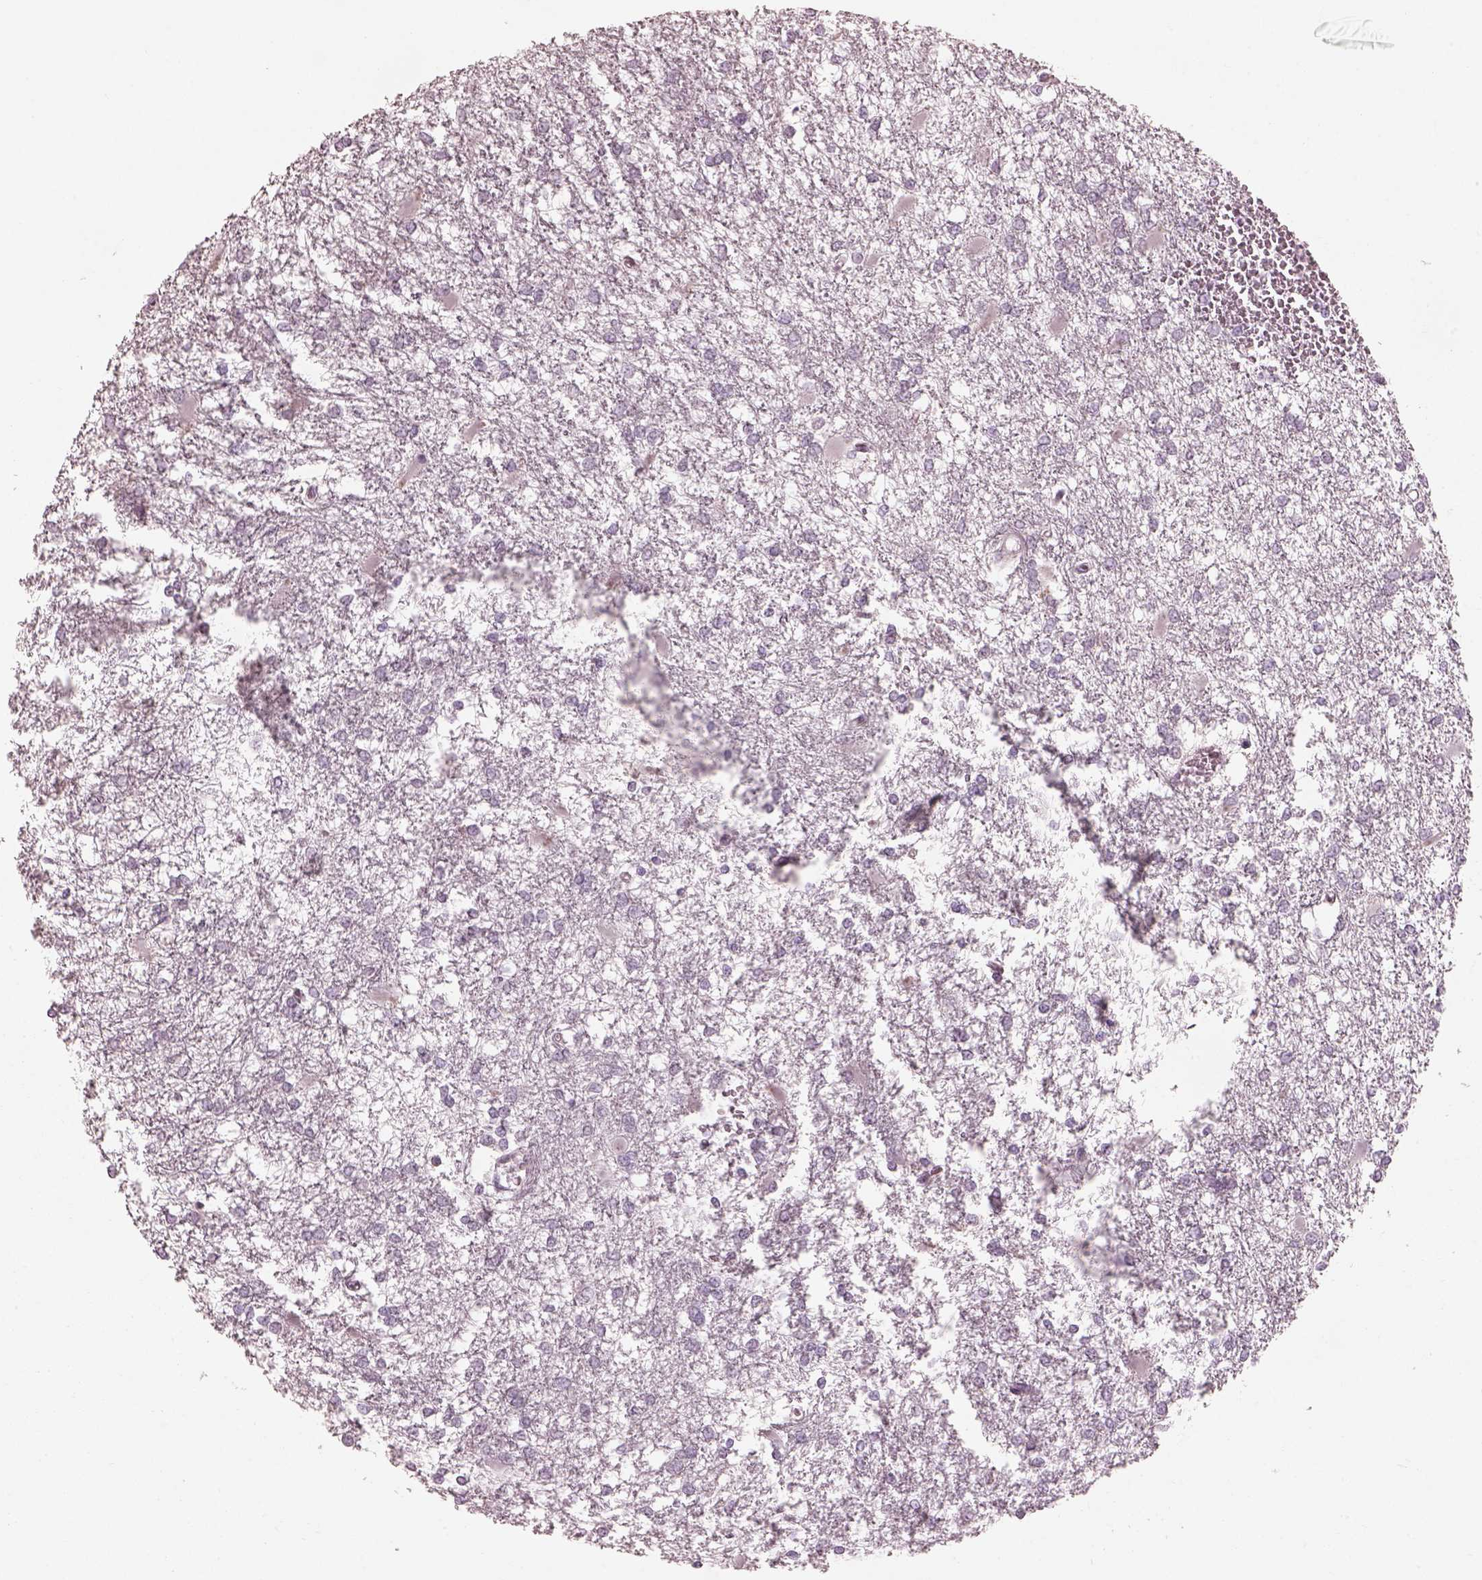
{"staining": {"intensity": "negative", "quantity": "none", "location": "none"}, "tissue": "glioma", "cell_type": "Tumor cells", "image_type": "cancer", "snomed": [{"axis": "morphology", "description": "Glioma, malignant, High grade"}, {"axis": "topography", "description": "Cerebral cortex"}], "caption": "Photomicrograph shows no protein positivity in tumor cells of malignant glioma (high-grade) tissue.", "gene": "PRKACG", "patient": {"sex": "male", "age": 79}}